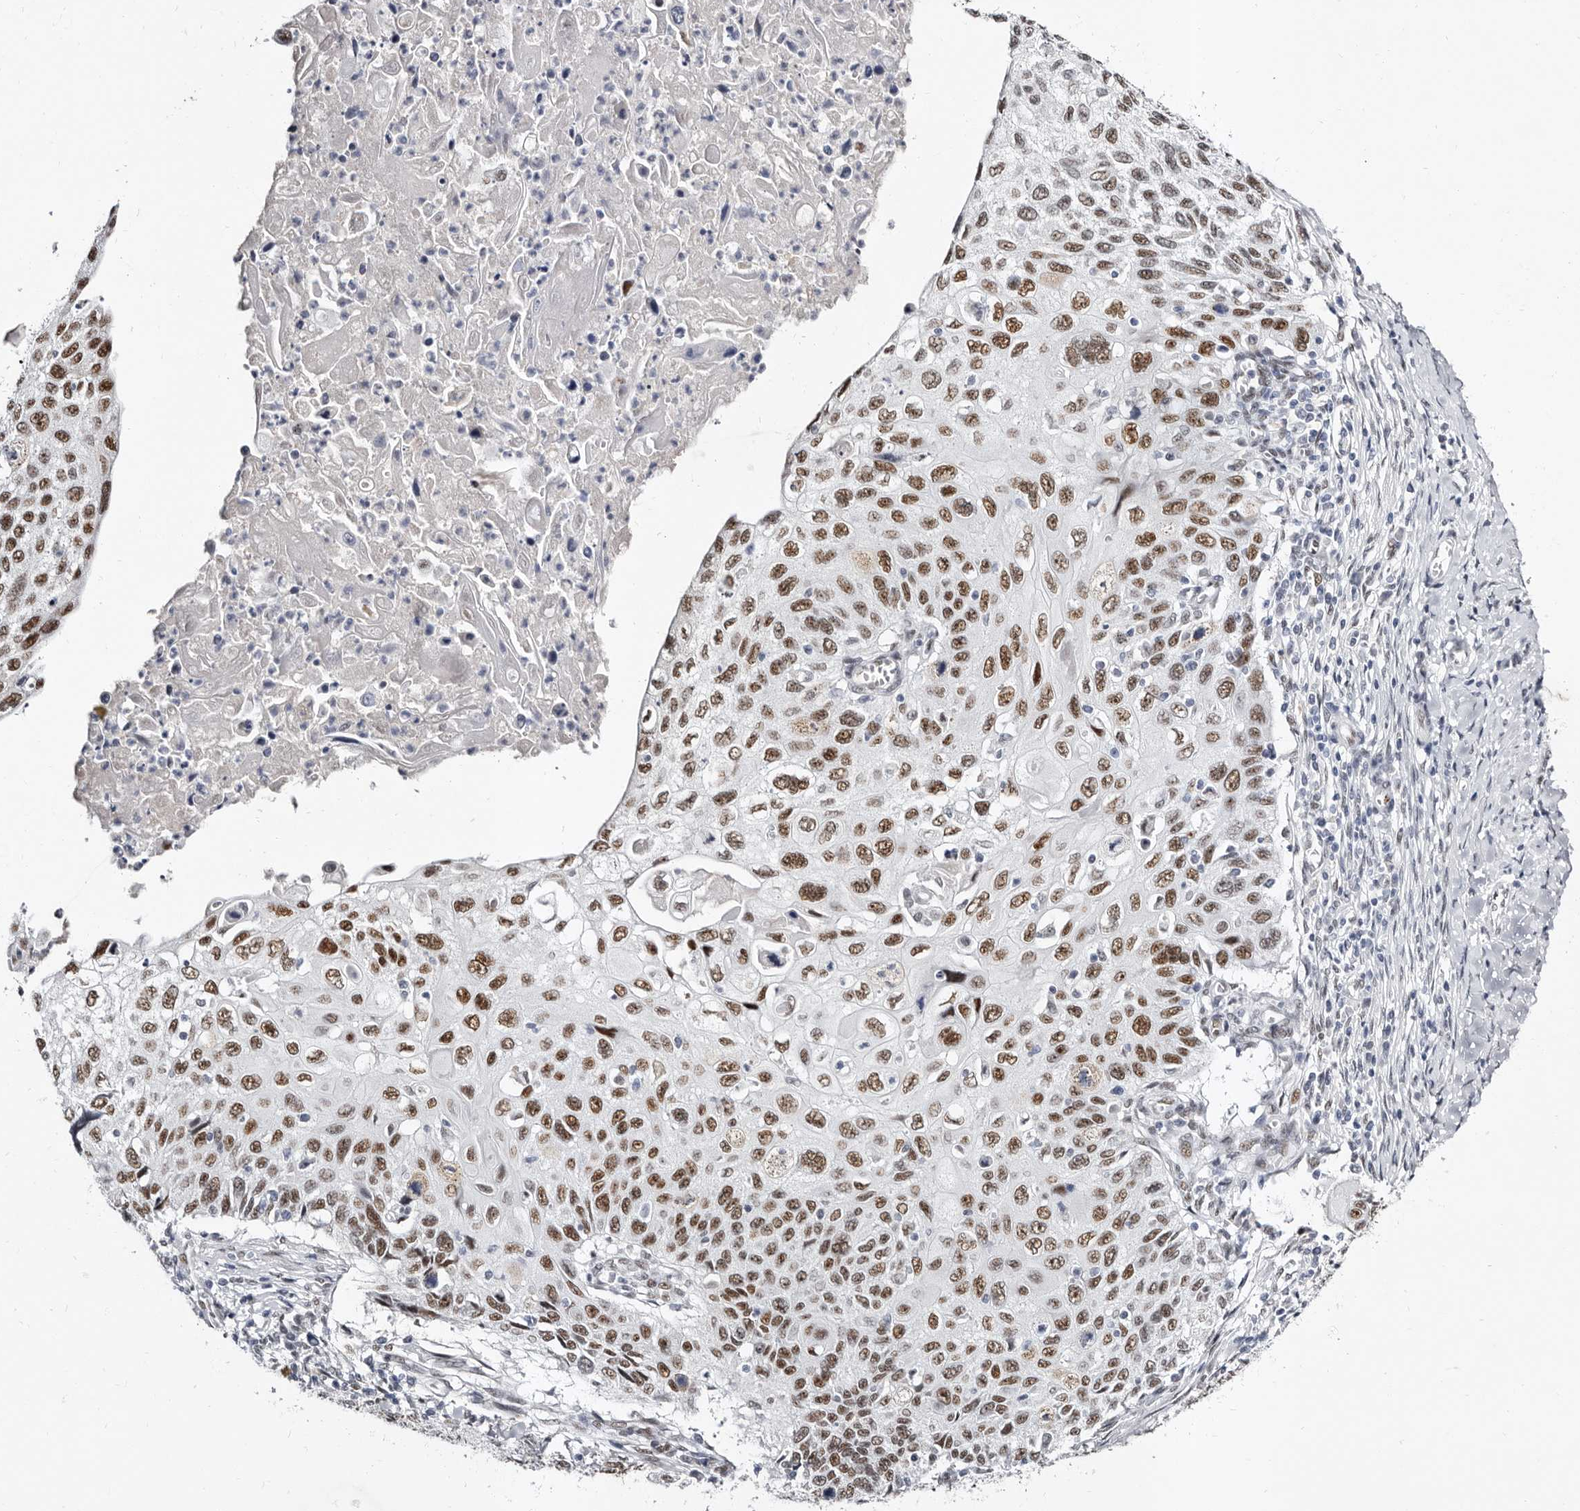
{"staining": {"intensity": "moderate", "quantity": ">75%", "location": "nuclear"}, "tissue": "cervical cancer", "cell_type": "Tumor cells", "image_type": "cancer", "snomed": [{"axis": "morphology", "description": "Squamous cell carcinoma, NOS"}, {"axis": "topography", "description": "Cervix"}], "caption": "A brown stain labels moderate nuclear positivity of a protein in cervical cancer tumor cells.", "gene": "ZNF326", "patient": {"sex": "female", "age": 70}}